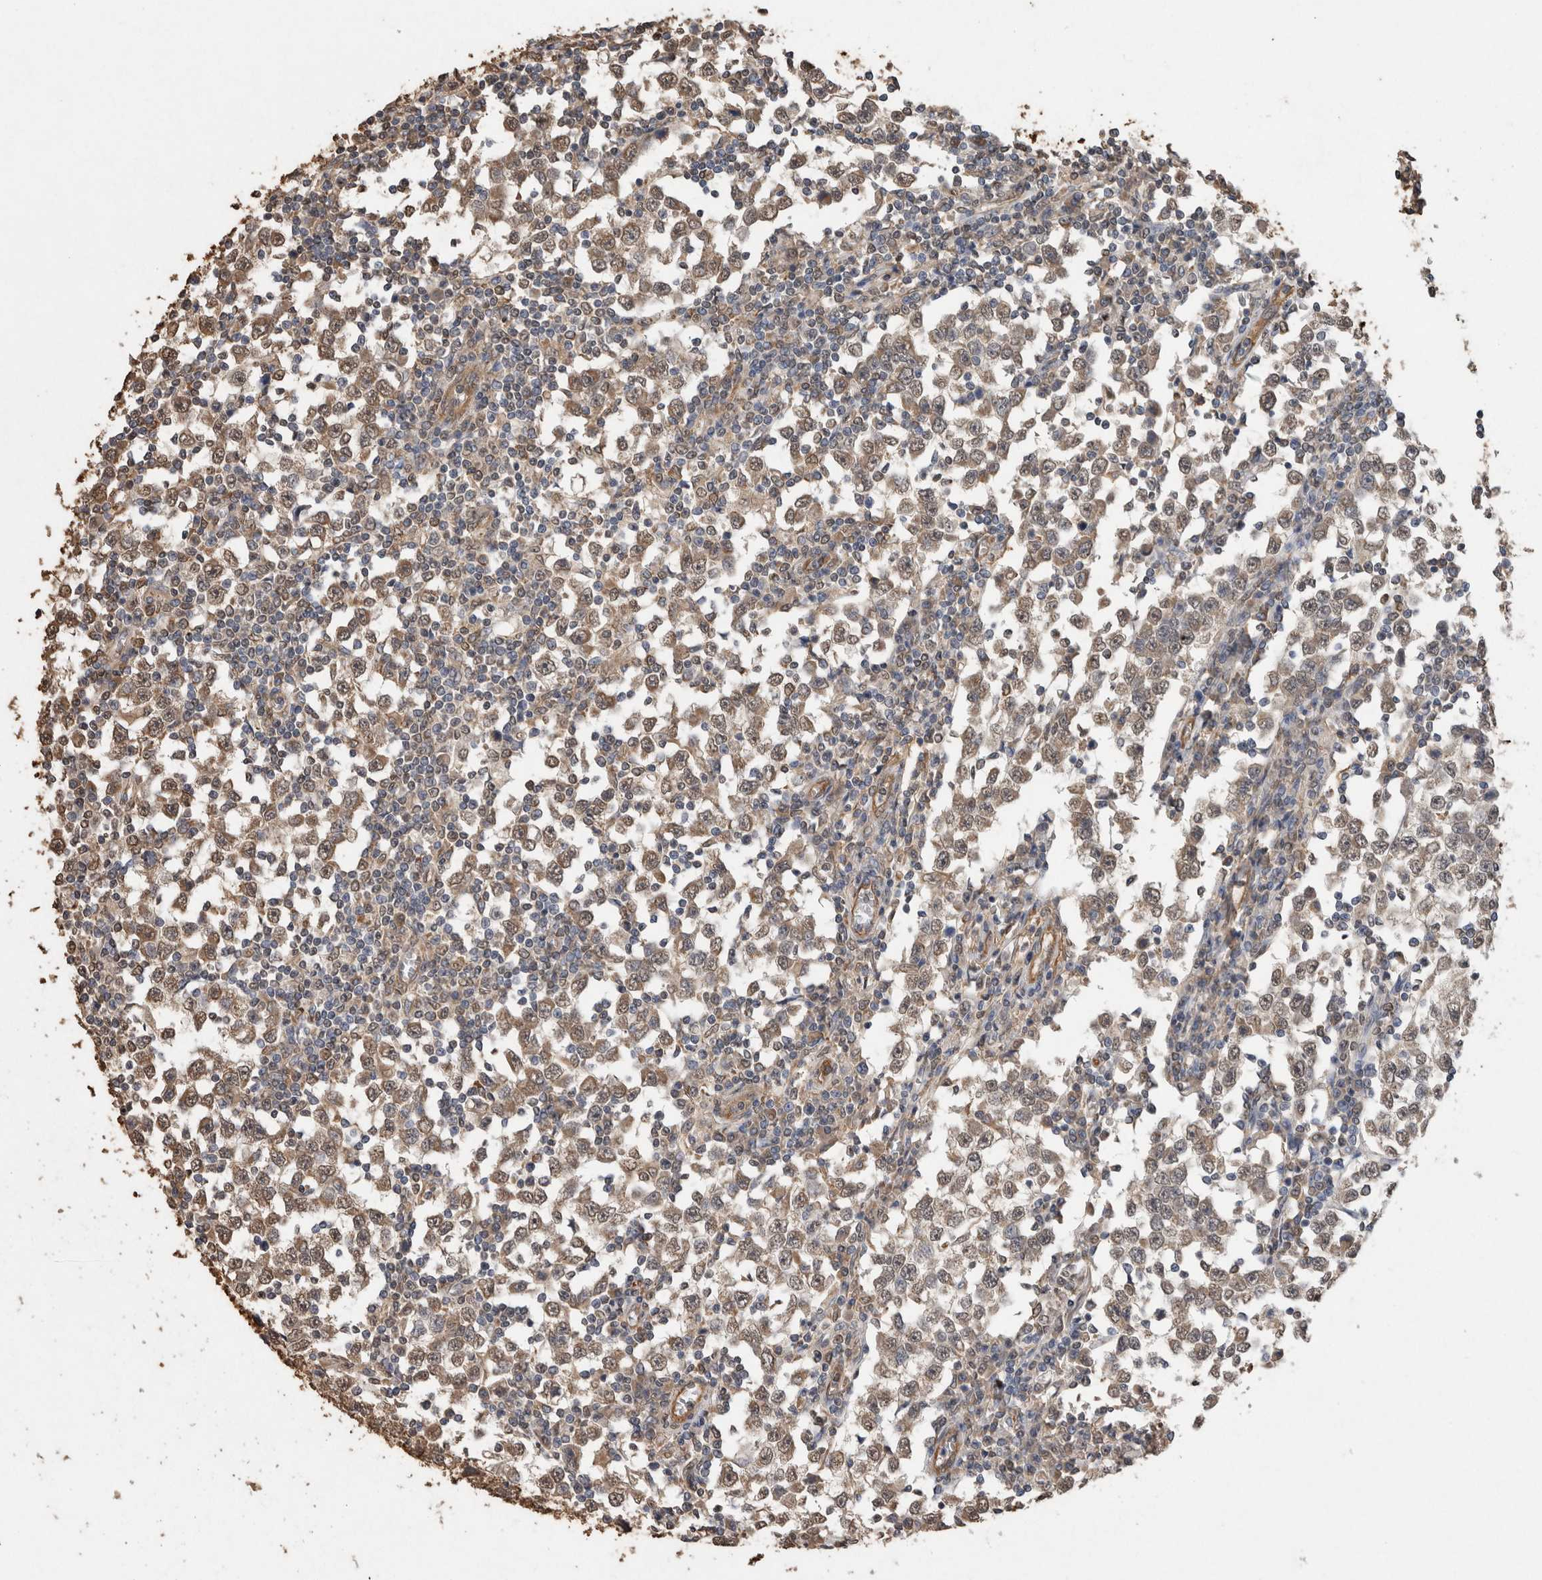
{"staining": {"intensity": "weak", "quantity": ">75%", "location": "cytoplasmic/membranous"}, "tissue": "testis cancer", "cell_type": "Tumor cells", "image_type": "cancer", "snomed": [{"axis": "morphology", "description": "Seminoma, NOS"}, {"axis": "topography", "description": "Testis"}], "caption": "Protein staining demonstrates weak cytoplasmic/membranous positivity in about >75% of tumor cells in testis seminoma.", "gene": "S100A10", "patient": {"sex": "male", "age": 65}}